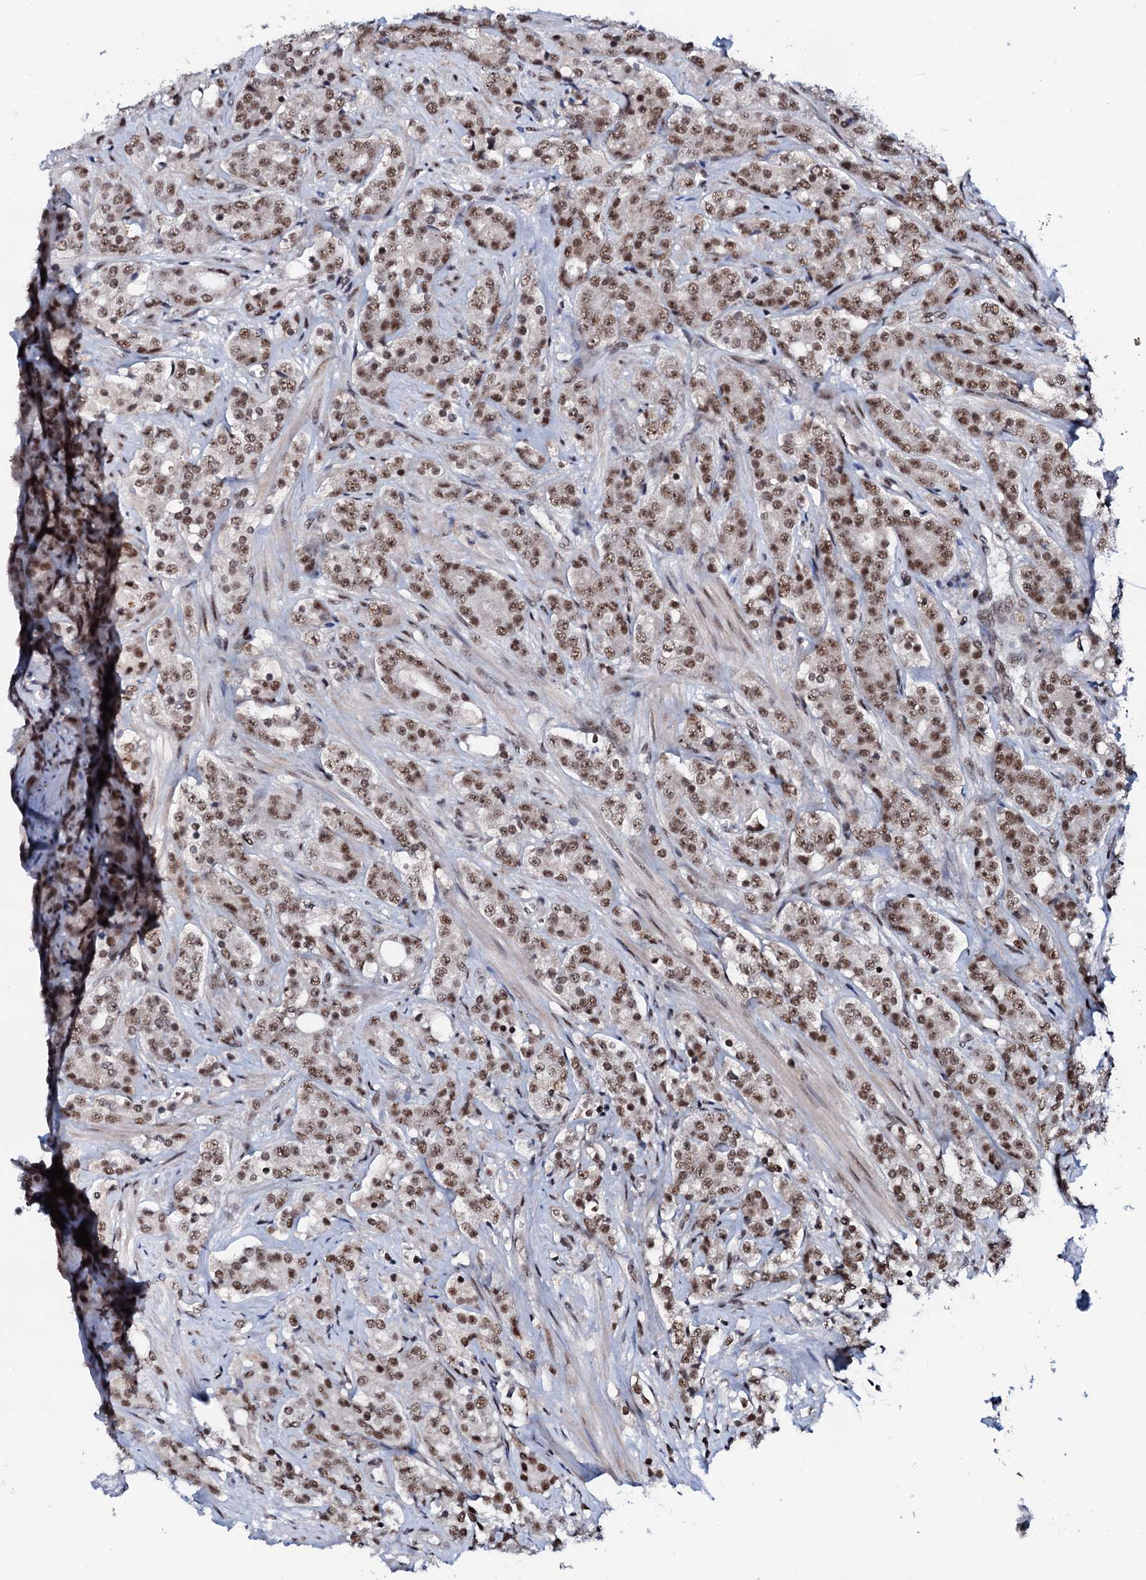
{"staining": {"intensity": "moderate", "quantity": ">75%", "location": "nuclear"}, "tissue": "prostate cancer", "cell_type": "Tumor cells", "image_type": "cancer", "snomed": [{"axis": "morphology", "description": "Adenocarcinoma, High grade"}, {"axis": "topography", "description": "Prostate"}], "caption": "IHC (DAB) staining of human adenocarcinoma (high-grade) (prostate) shows moderate nuclear protein positivity in about >75% of tumor cells.", "gene": "PRPF18", "patient": {"sex": "male", "age": 62}}